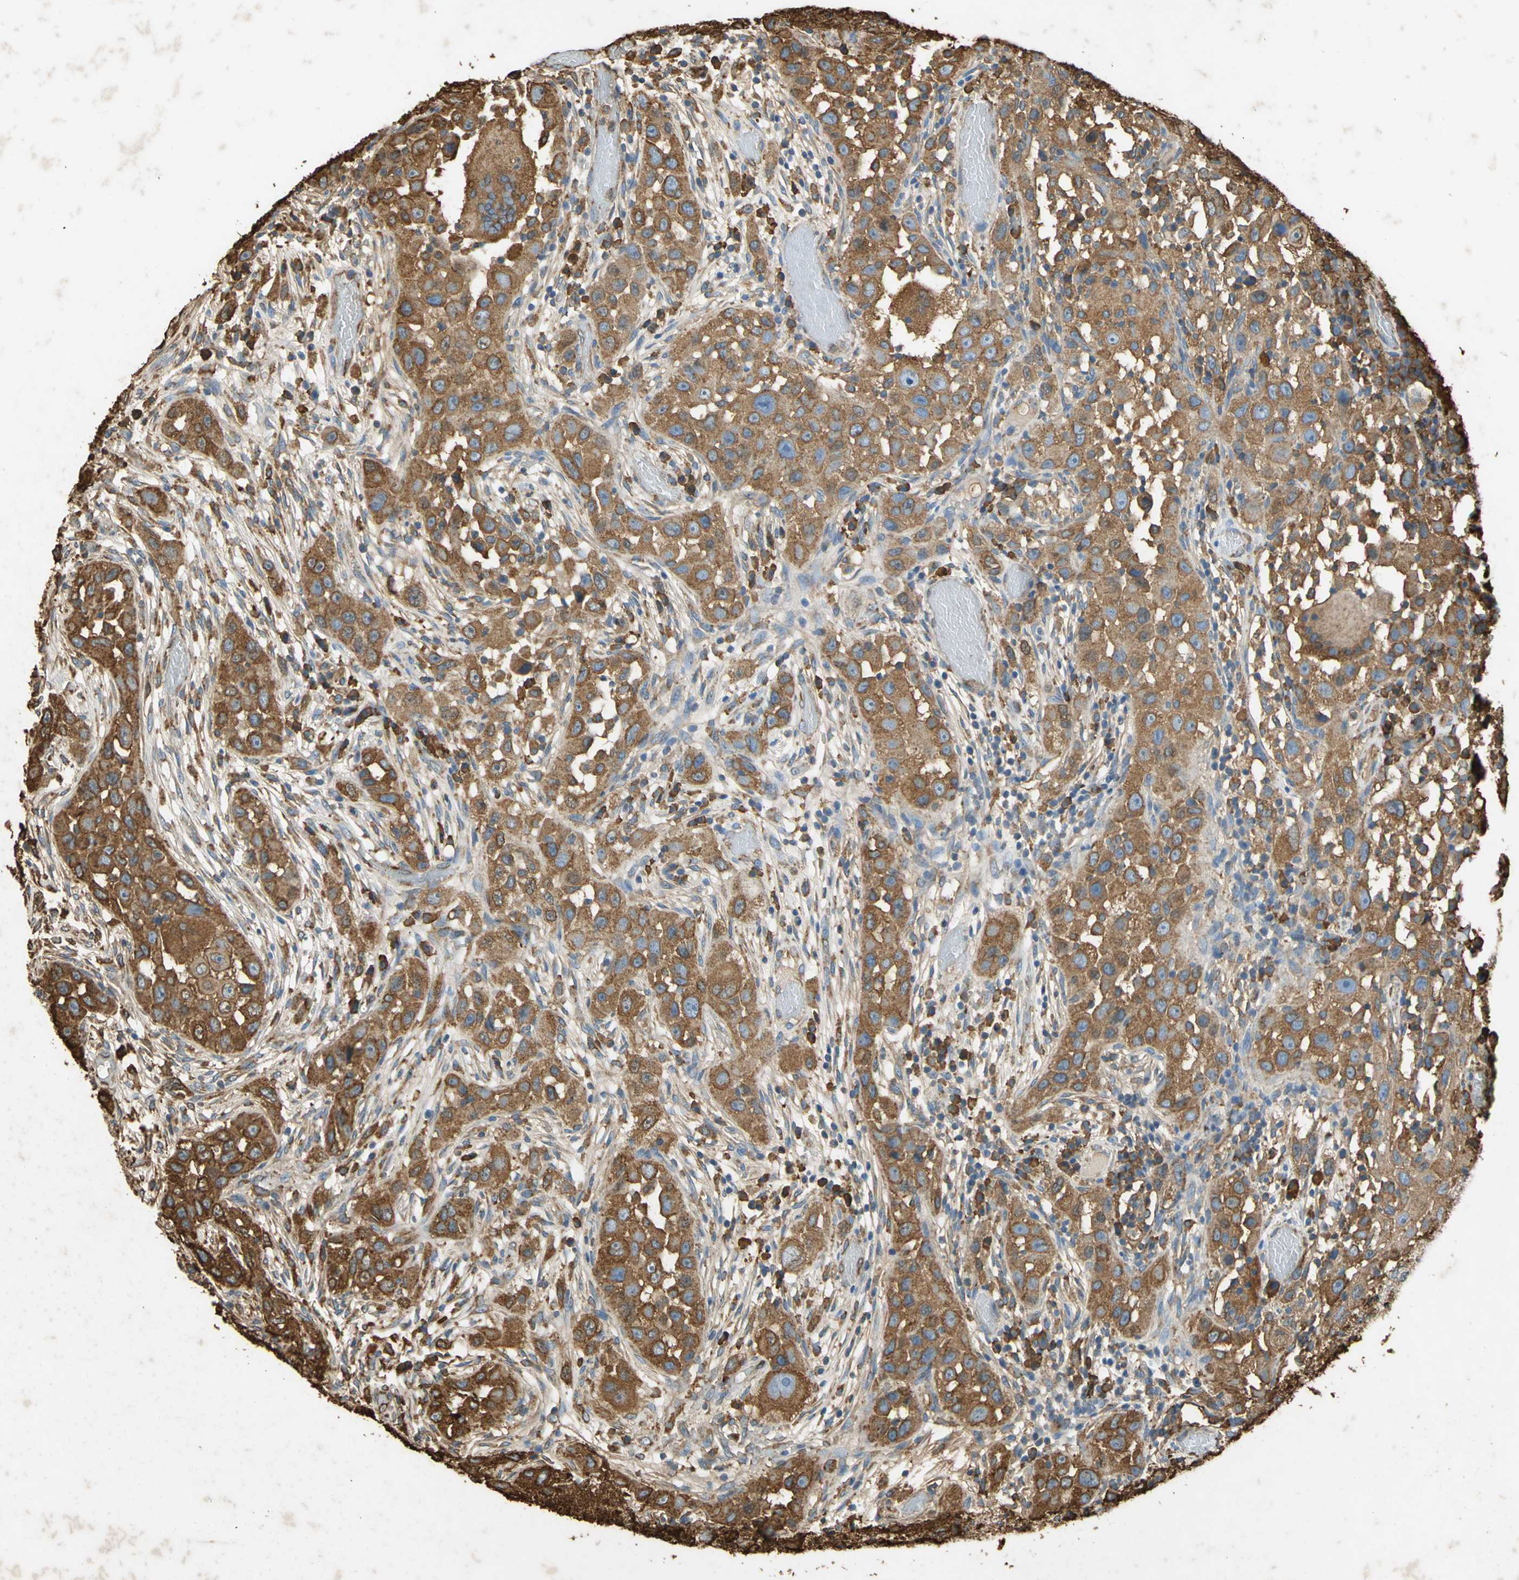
{"staining": {"intensity": "moderate", "quantity": ">75%", "location": "cytoplasmic/membranous"}, "tissue": "head and neck cancer", "cell_type": "Tumor cells", "image_type": "cancer", "snomed": [{"axis": "morphology", "description": "Carcinoma, NOS"}, {"axis": "topography", "description": "Head-Neck"}], "caption": "Tumor cells demonstrate medium levels of moderate cytoplasmic/membranous expression in approximately >75% of cells in head and neck cancer (carcinoma). (Stains: DAB in brown, nuclei in blue, Microscopy: brightfield microscopy at high magnification).", "gene": "HSP90B1", "patient": {"sex": "male", "age": 87}}